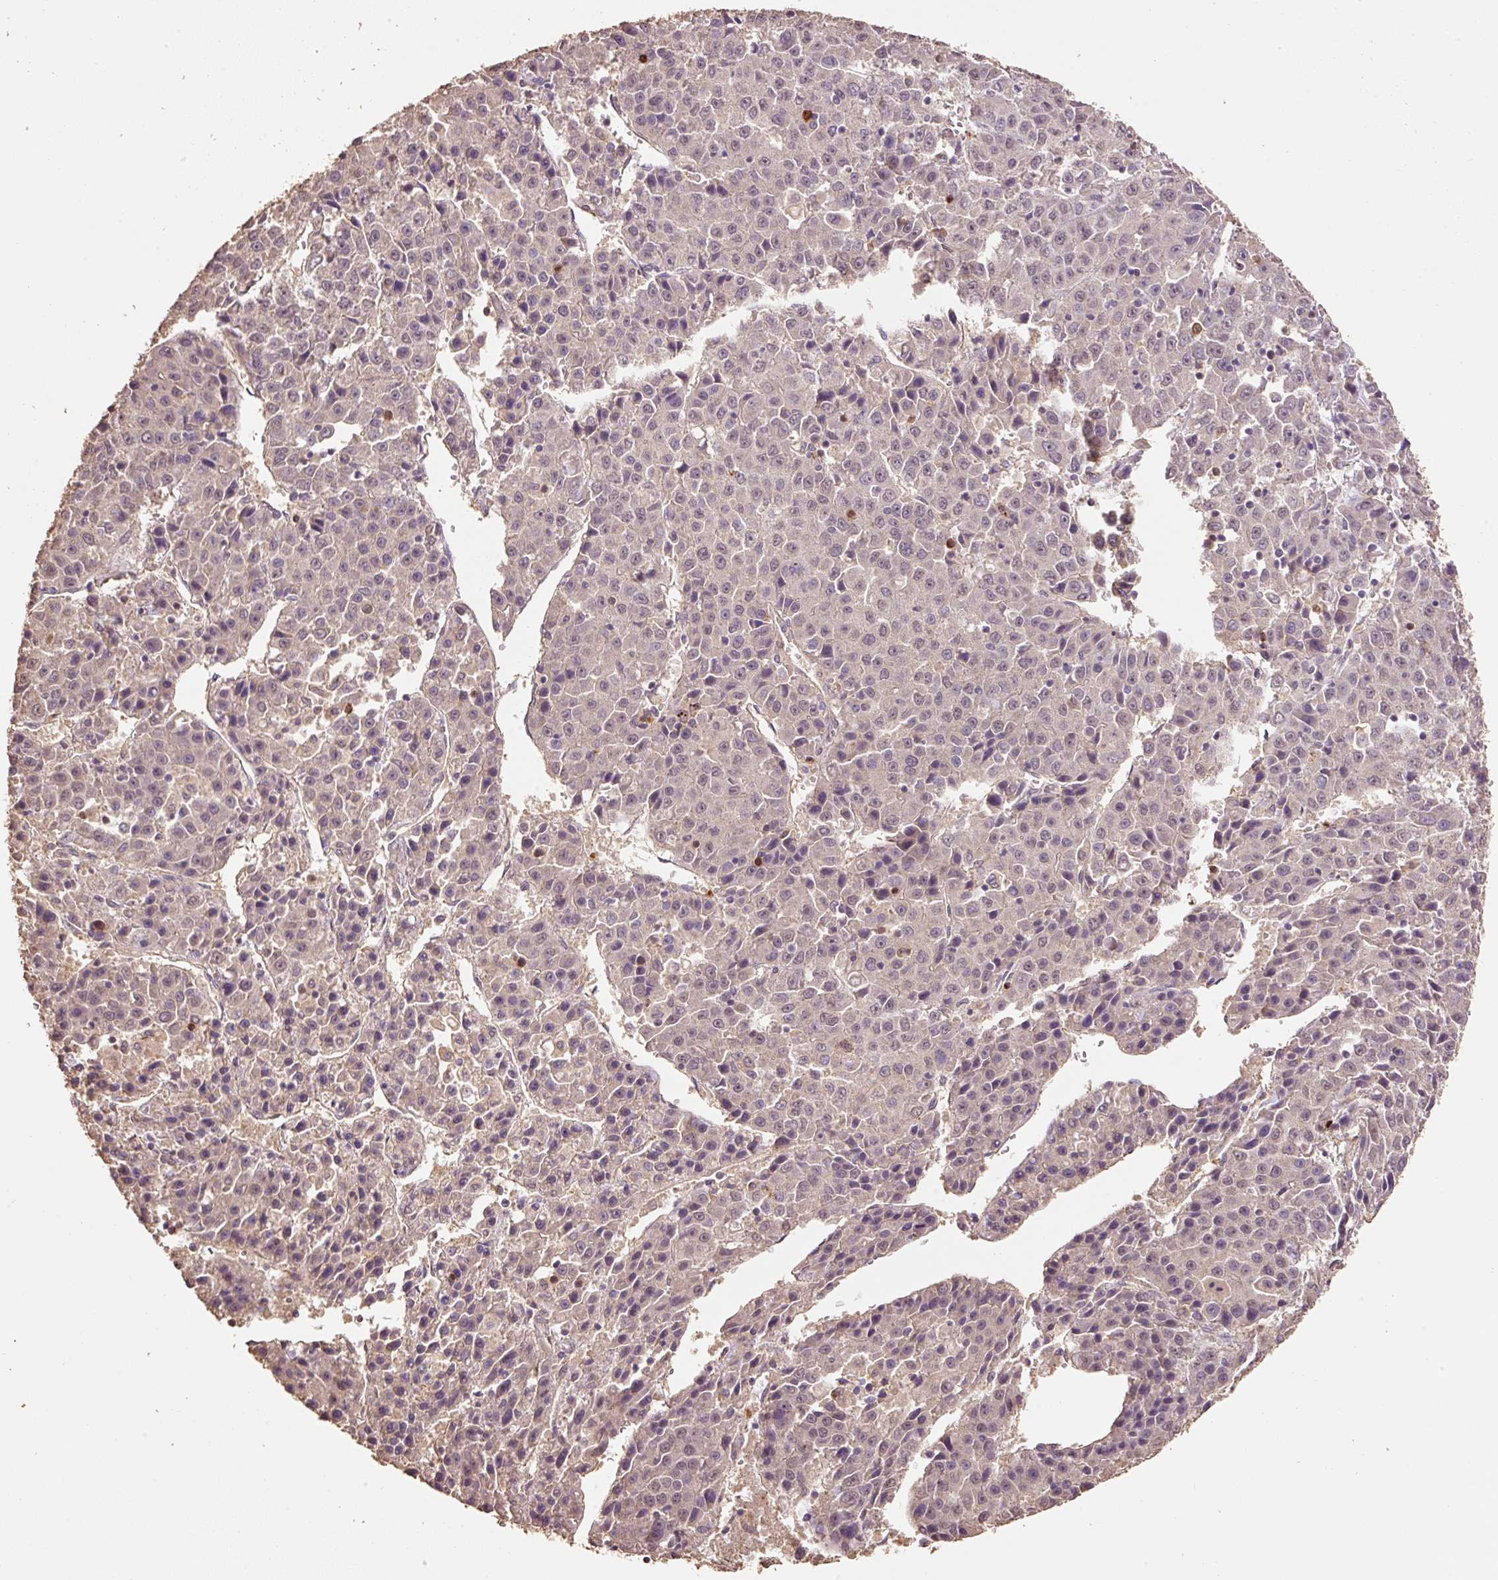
{"staining": {"intensity": "weak", "quantity": "25%-75%", "location": "cytoplasmic/membranous,nuclear"}, "tissue": "liver cancer", "cell_type": "Tumor cells", "image_type": "cancer", "snomed": [{"axis": "morphology", "description": "Carcinoma, Hepatocellular, NOS"}, {"axis": "topography", "description": "Liver"}], "caption": "Liver cancer was stained to show a protein in brown. There is low levels of weak cytoplasmic/membranous and nuclear positivity in about 25%-75% of tumor cells. Using DAB (brown) and hematoxylin (blue) stains, captured at high magnification using brightfield microscopy.", "gene": "HERC2", "patient": {"sex": "female", "age": 53}}